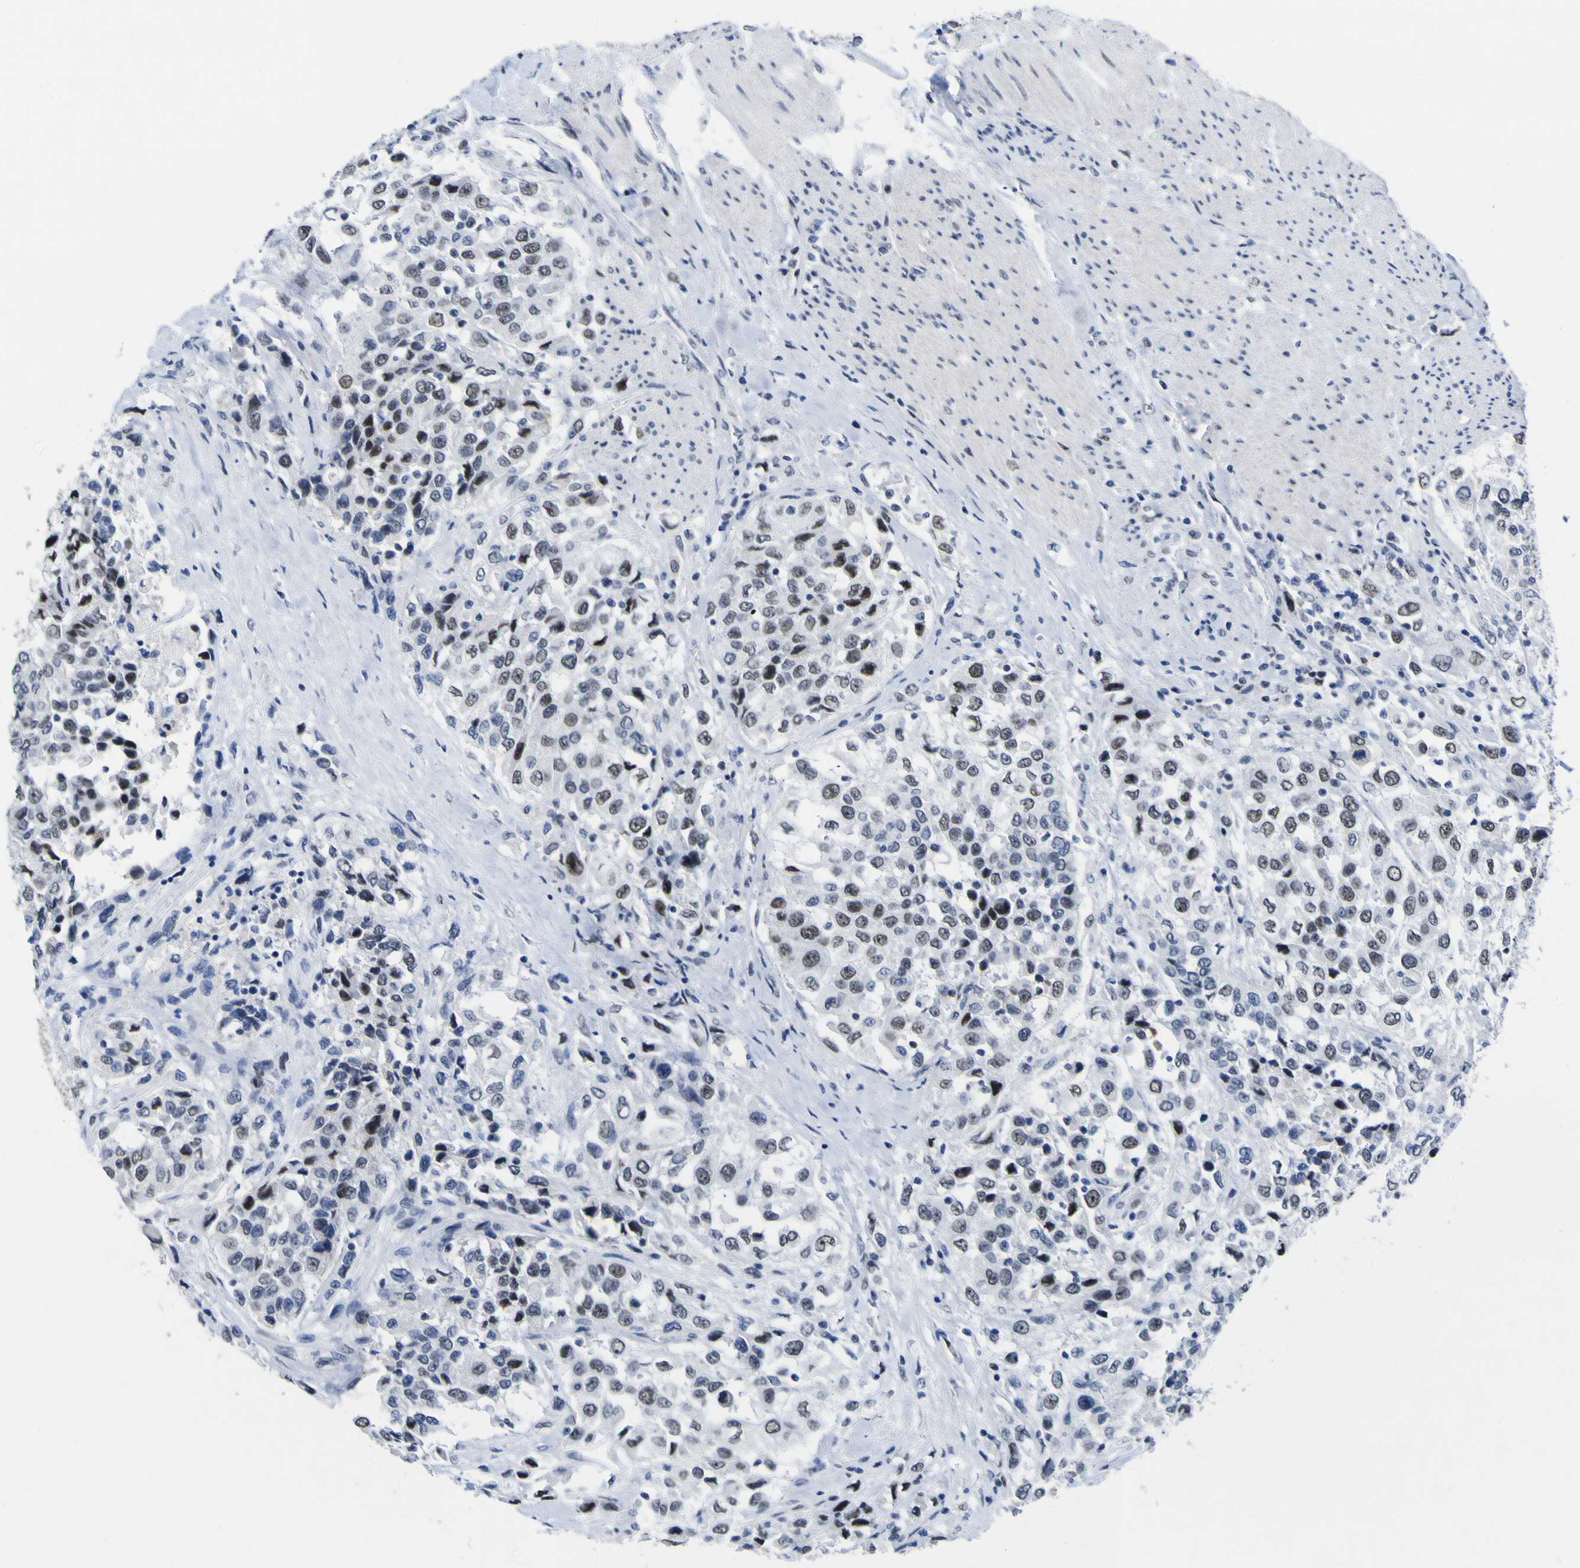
{"staining": {"intensity": "strong", "quantity": "<25%", "location": "nuclear"}, "tissue": "urothelial cancer", "cell_type": "Tumor cells", "image_type": "cancer", "snomed": [{"axis": "morphology", "description": "Urothelial carcinoma, High grade"}, {"axis": "topography", "description": "Urinary bladder"}], "caption": "The immunohistochemical stain labels strong nuclear positivity in tumor cells of urothelial cancer tissue. Using DAB (brown) and hematoxylin (blue) stains, captured at high magnification using brightfield microscopy.", "gene": "MBD3", "patient": {"sex": "female", "age": 80}}